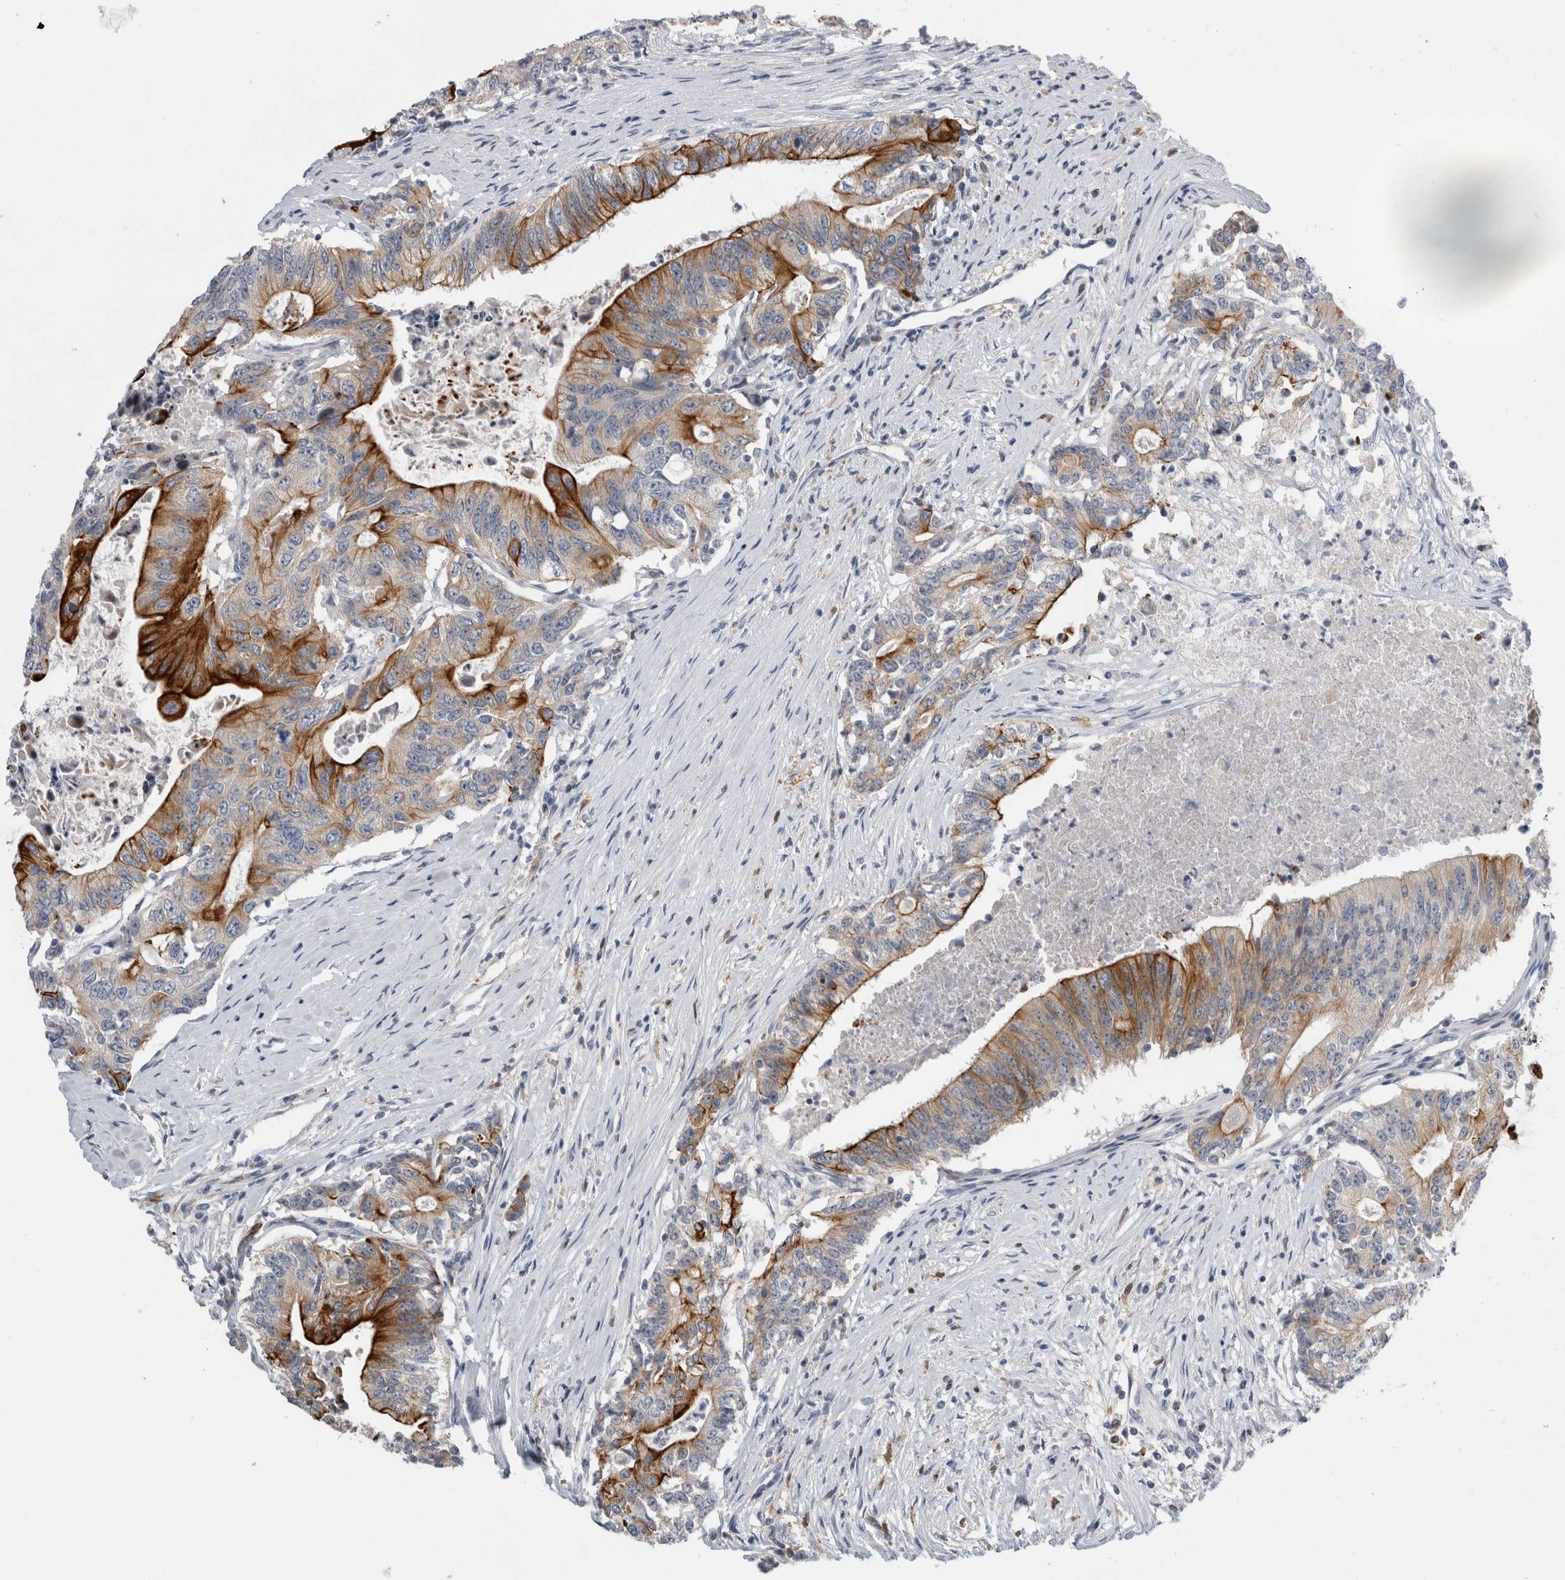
{"staining": {"intensity": "moderate", "quantity": ">75%", "location": "cytoplasmic/membranous"}, "tissue": "colorectal cancer", "cell_type": "Tumor cells", "image_type": "cancer", "snomed": [{"axis": "morphology", "description": "Adenocarcinoma, NOS"}, {"axis": "topography", "description": "Colon"}], "caption": "A high-resolution image shows immunohistochemistry (IHC) staining of adenocarcinoma (colorectal), which displays moderate cytoplasmic/membranous positivity in approximately >75% of tumor cells. Nuclei are stained in blue.", "gene": "SLC20A2", "patient": {"sex": "female", "age": 77}}